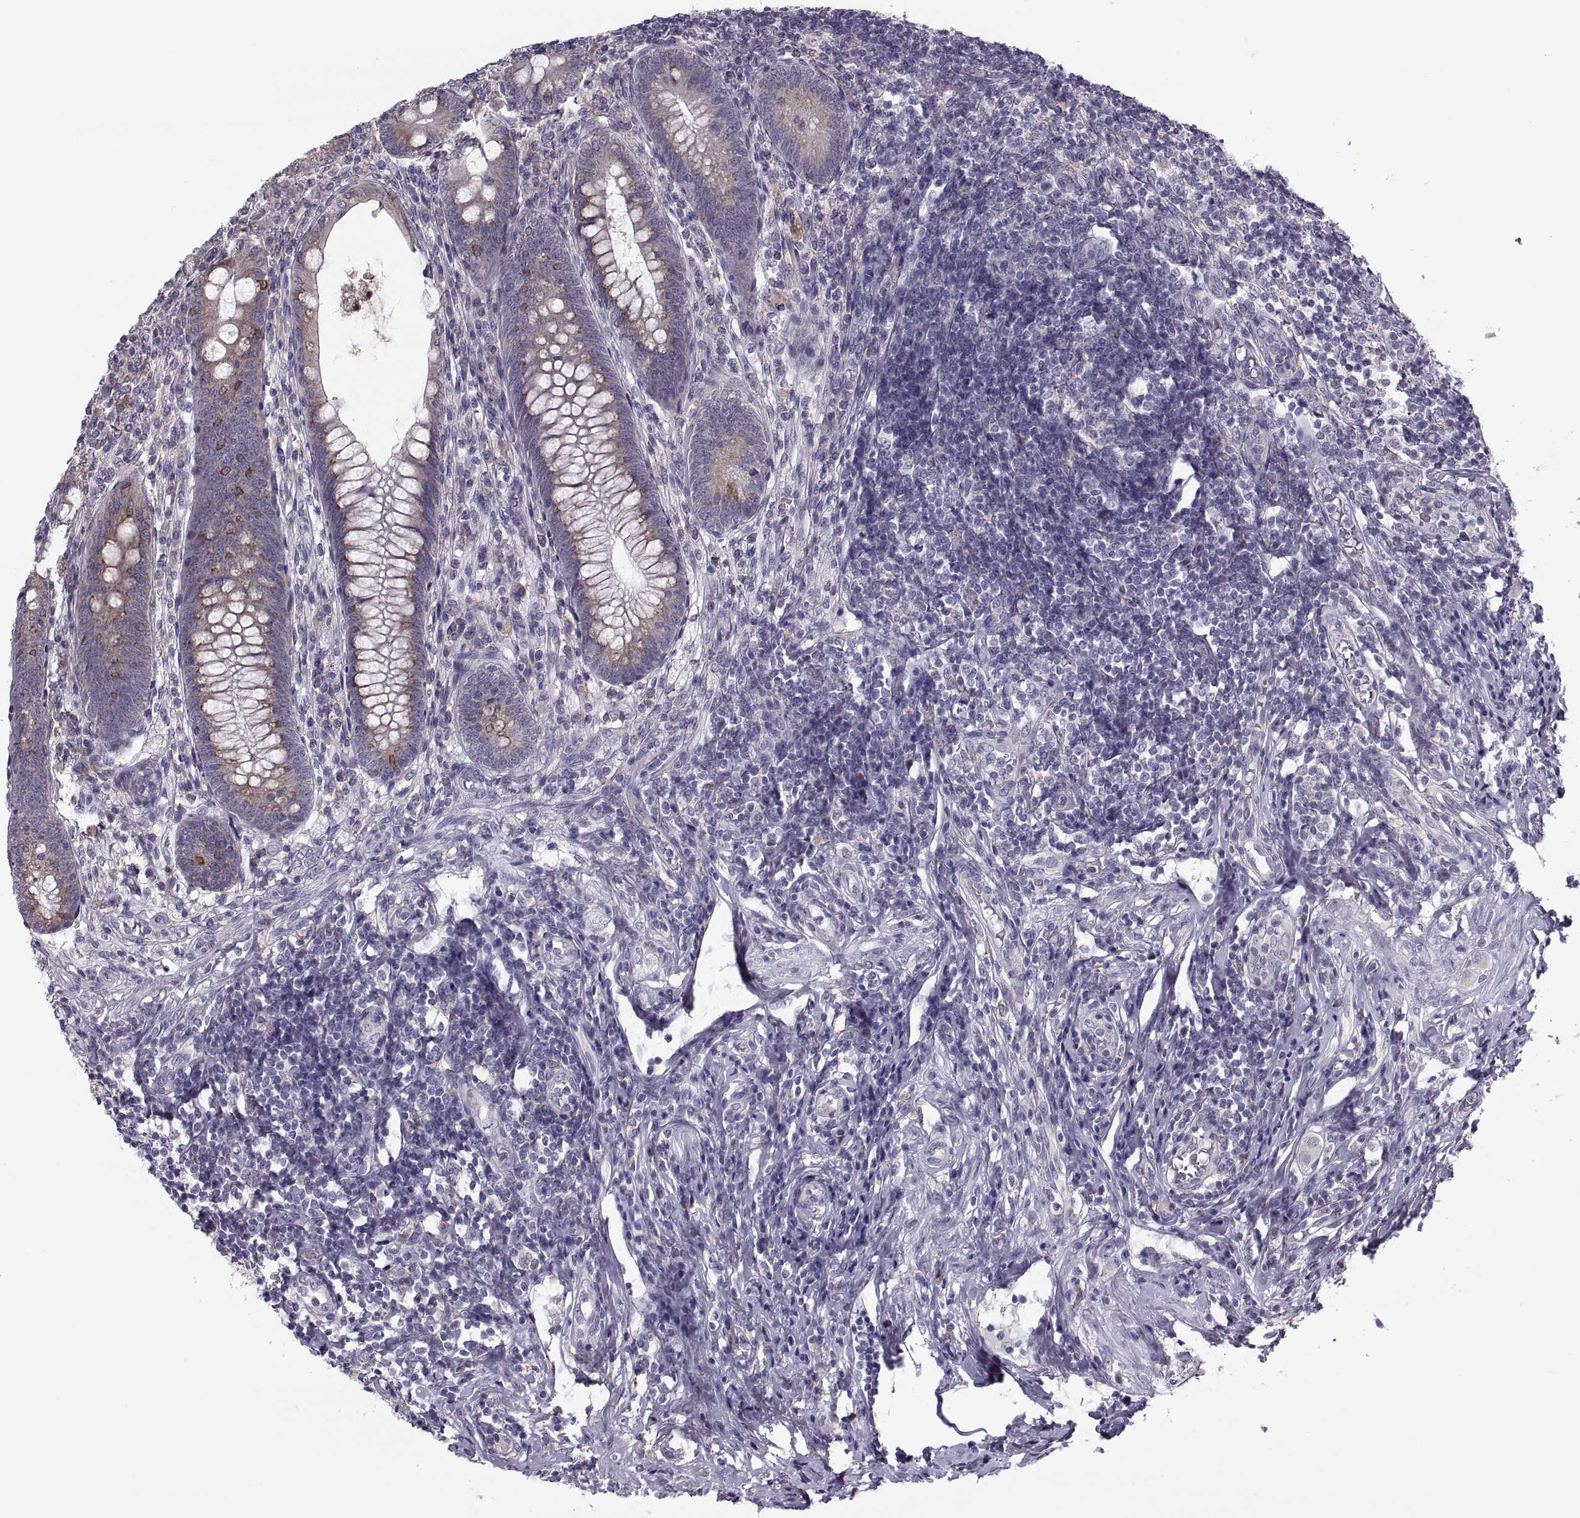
{"staining": {"intensity": "moderate", "quantity": "25%-75%", "location": "cytoplasmic/membranous"}, "tissue": "appendix", "cell_type": "Glandular cells", "image_type": "normal", "snomed": [{"axis": "morphology", "description": "Normal tissue, NOS"}, {"axis": "morphology", "description": "Inflammation, NOS"}, {"axis": "topography", "description": "Appendix"}], "caption": "DAB immunohistochemical staining of benign human appendix reveals moderate cytoplasmic/membranous protein positivity in approximately 25%-75% of glandular cells. Ihc stains the protein in brown and the nuclei are stained blue.", "gene": "LETM2", "patient": {"sex": "male", "age": 16}}